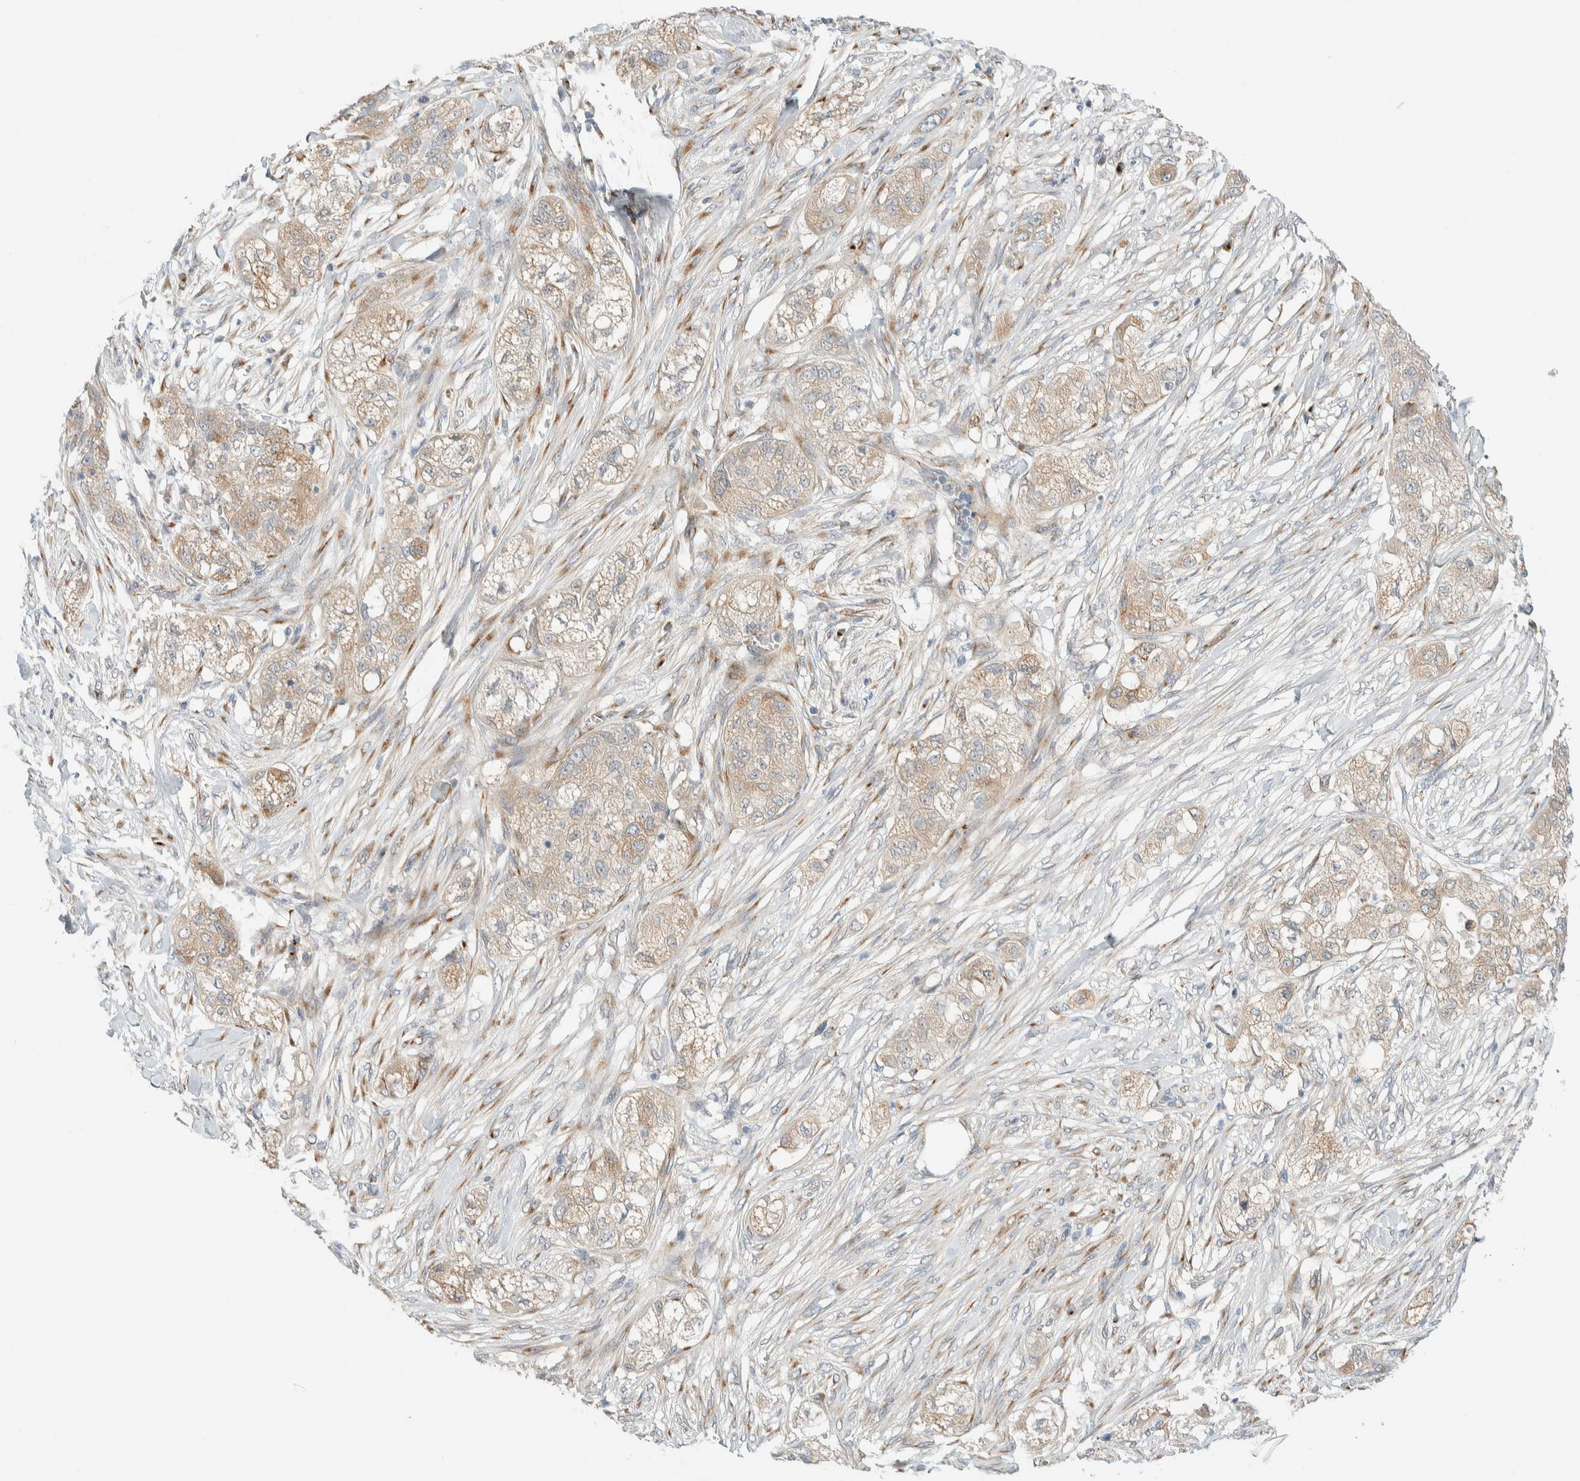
{"staining": {"intensity": "weak", "quantity": ">75%", "location": "cytoplasmic/membranous"}, "tissue": "pancreatic cancer", "cell_type": "Tumor cells", "image_type": "cancer", "snomed": [{"axis": "morphology", "description": "Adenocarcinoma, NOS"}, {"axis": "topography", "description": "Pancreas"}], "caption": "DAB immunohistochemical staining of human adenocarcinoma (pancreatic) displays weak cytoplasmic/membranous protein staining in approximately >75% of tumor cells.", "gene": "TMEM184B", "patient": {"sex": "female", "age": 78}}